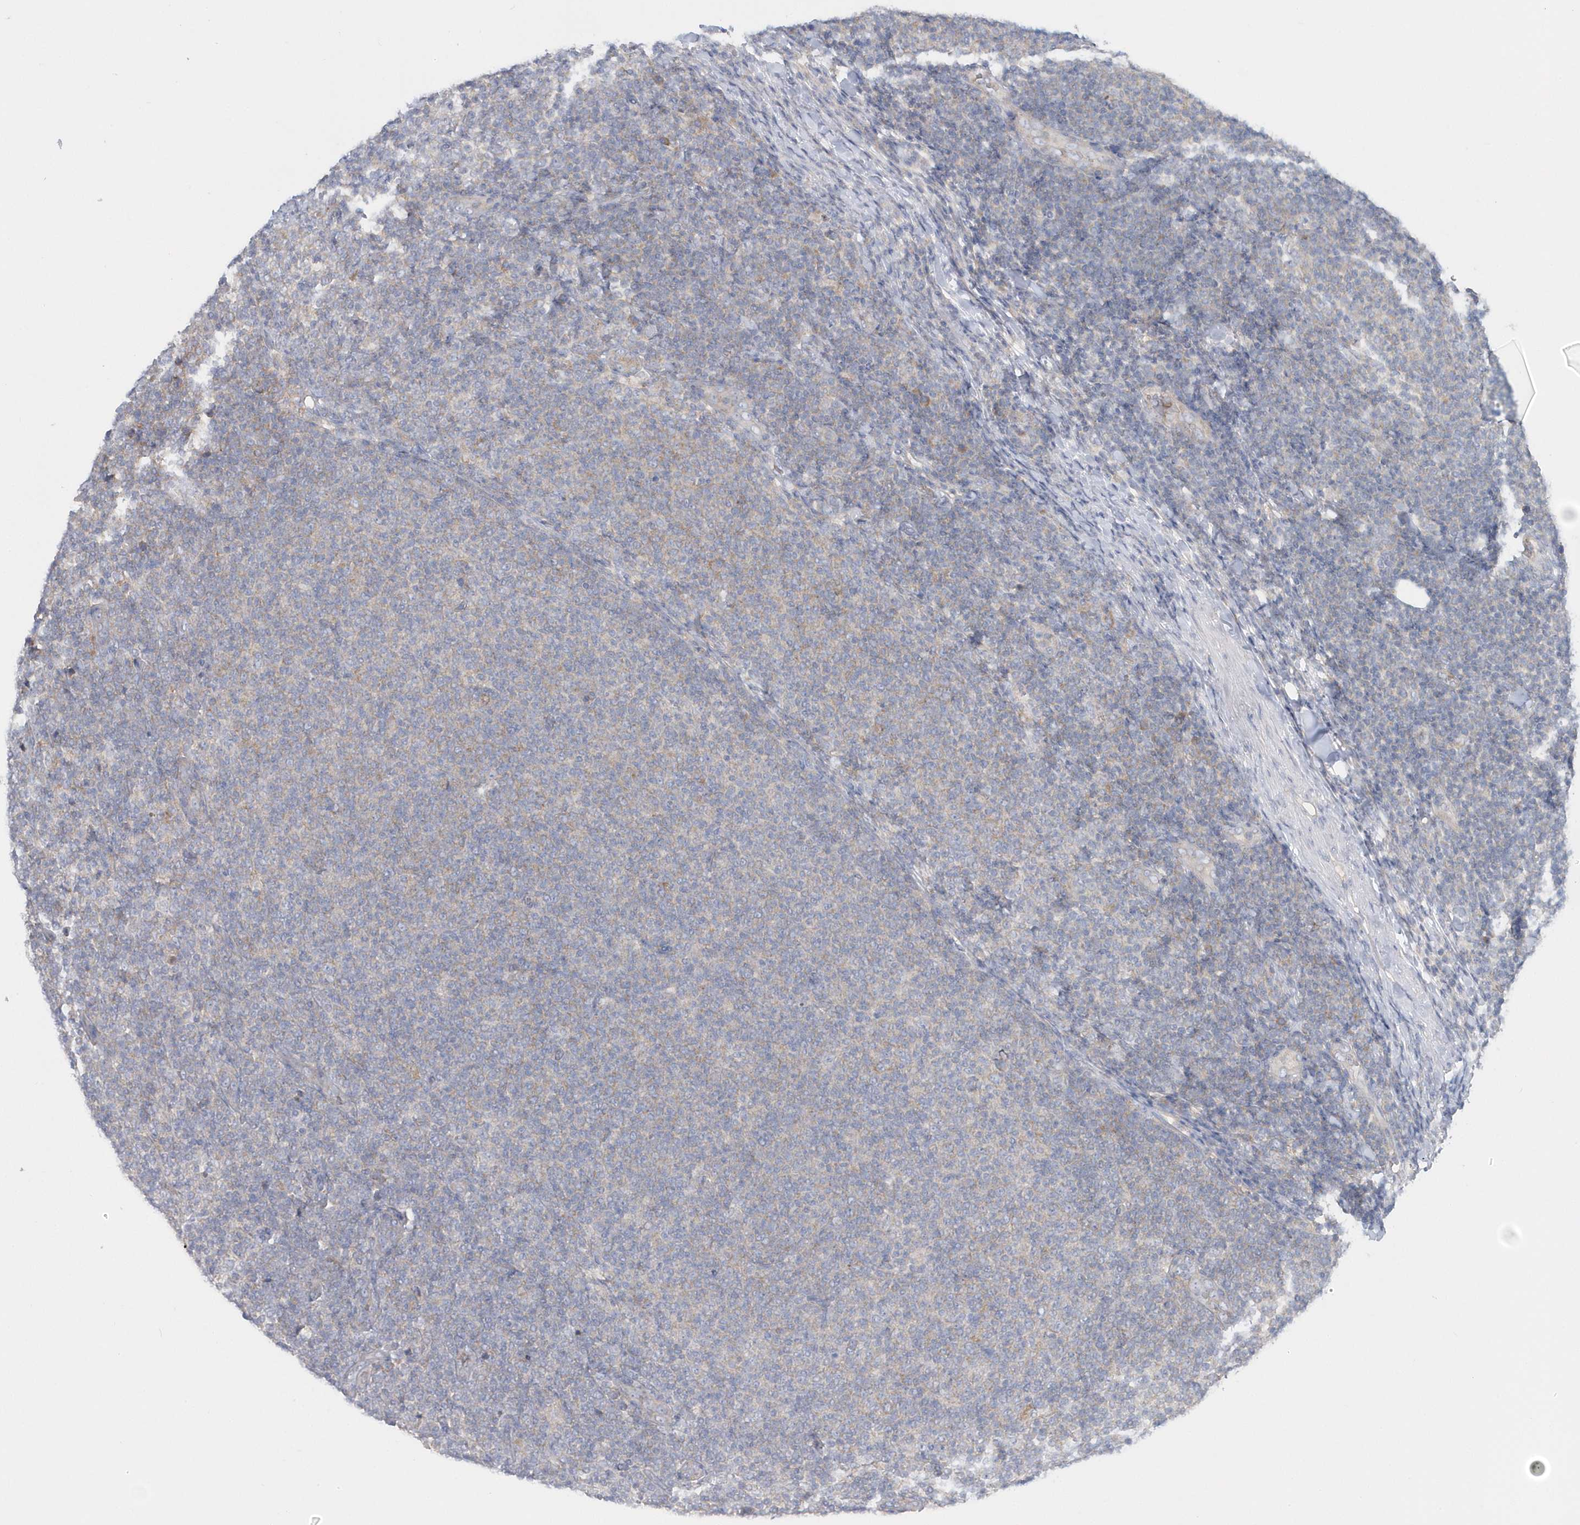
{"staining": {"intensity": "negative", "quantity": "none", "location": "none"}, "tissue": "lymphoma", "cell_type": "Tumor cells", "image_type": "cancer", "snomed": [{"axis": "morphology", "description": "Malignant lymphoma, non-Hodgkin's type, Low grade"}, {"axis": "topography", "description": "Lymph node"}], "caption": "The histopathology image demonstrates no significant positivity in tumor cells of low-grade malignant lymphoma, non-Hodgkin's type.", "gene": "EIF3C", "patient": {"sex": "male", "age": 66}}